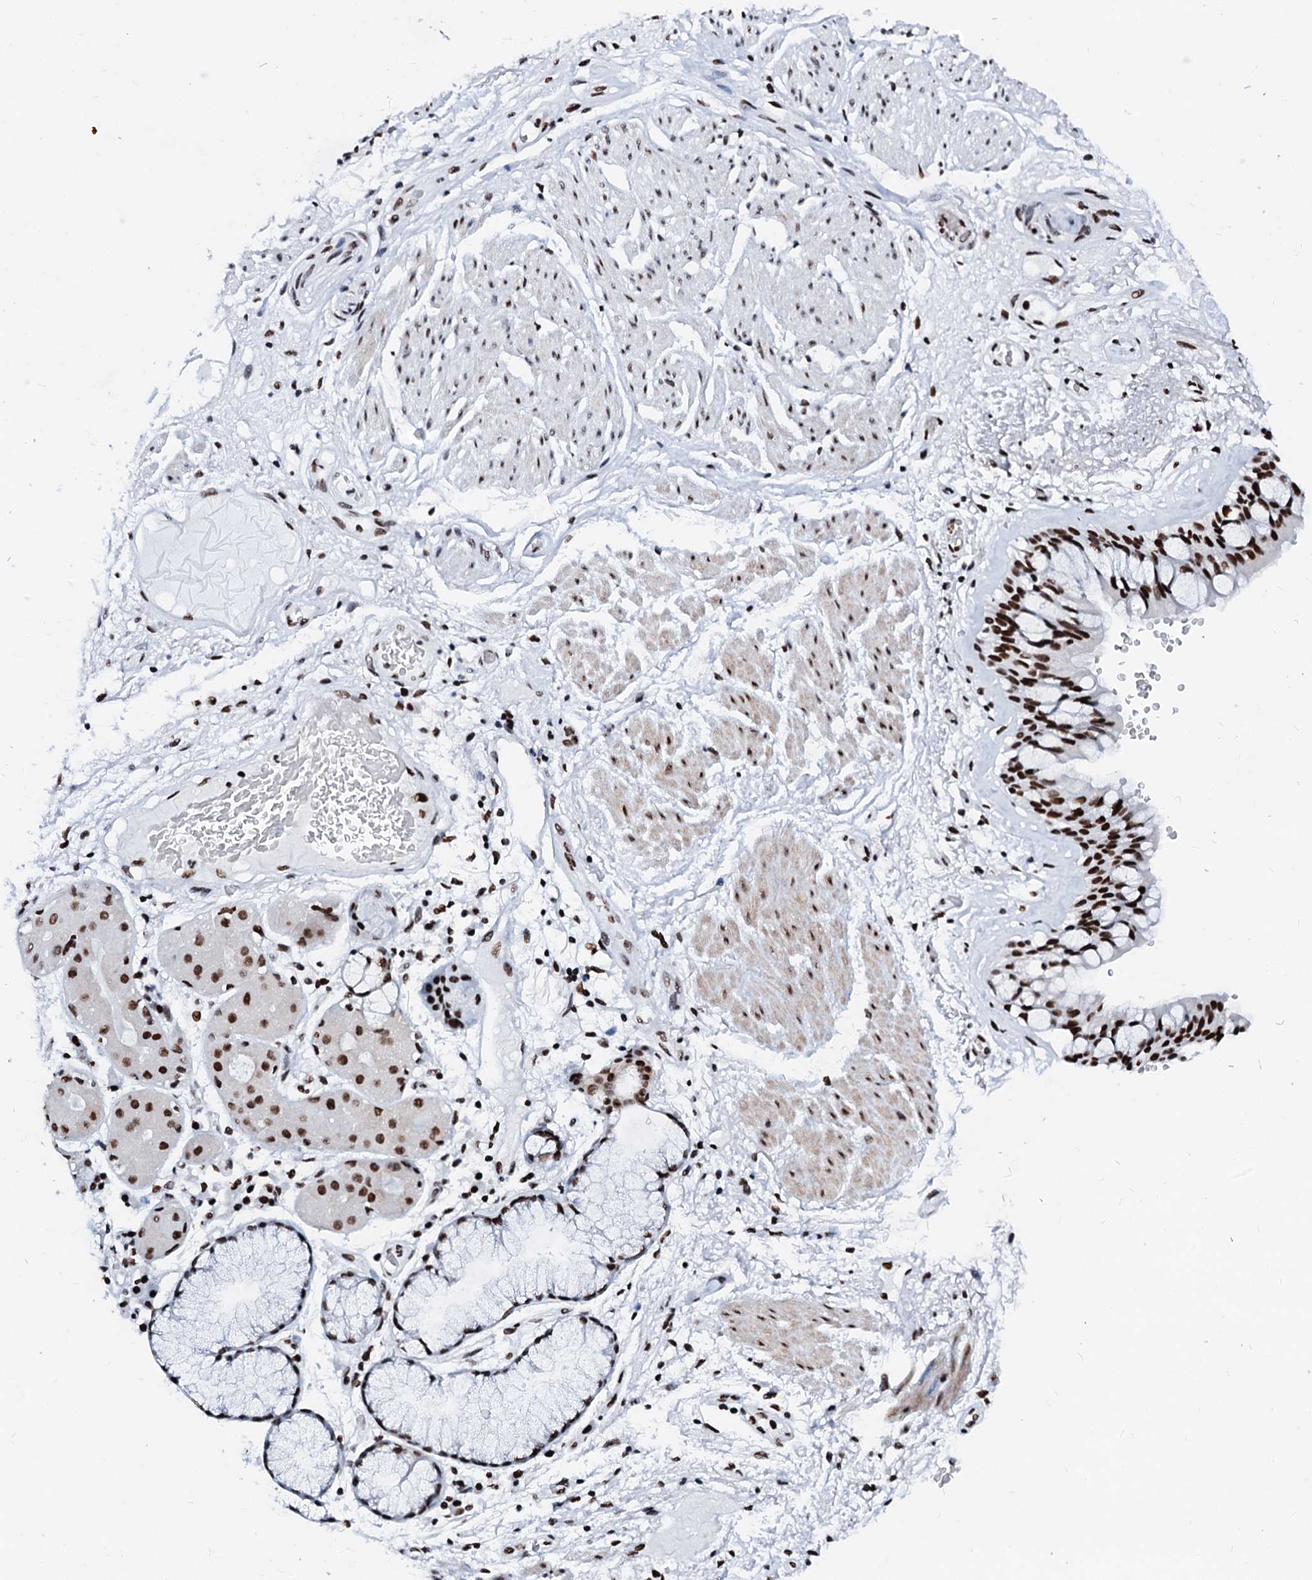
{"staining": {"intensity": "strong", "quantity": ">75%", "location": "nuclear"}, "tissue": "adipose tissue", "cell_type": "Adipocytes", "image_type": "normal", "snomed": [{"axis": "morphology", "description": "Normal tissue, NOS"}, {"axis": "topography", "description": "Bronchus"}], "caption": "Adipose tissue was stained to show a protein in brown. There is high levels of strong nuclear staining in about >75% of adipocytes. (Stains: DAB (3,3'-diaminobenzidine) in brown, nuclei in blue, Microscopy: brightfield microscopy at high magnification).", "gene": "RALY", "patient": {"sex": "male", "age": 66}}